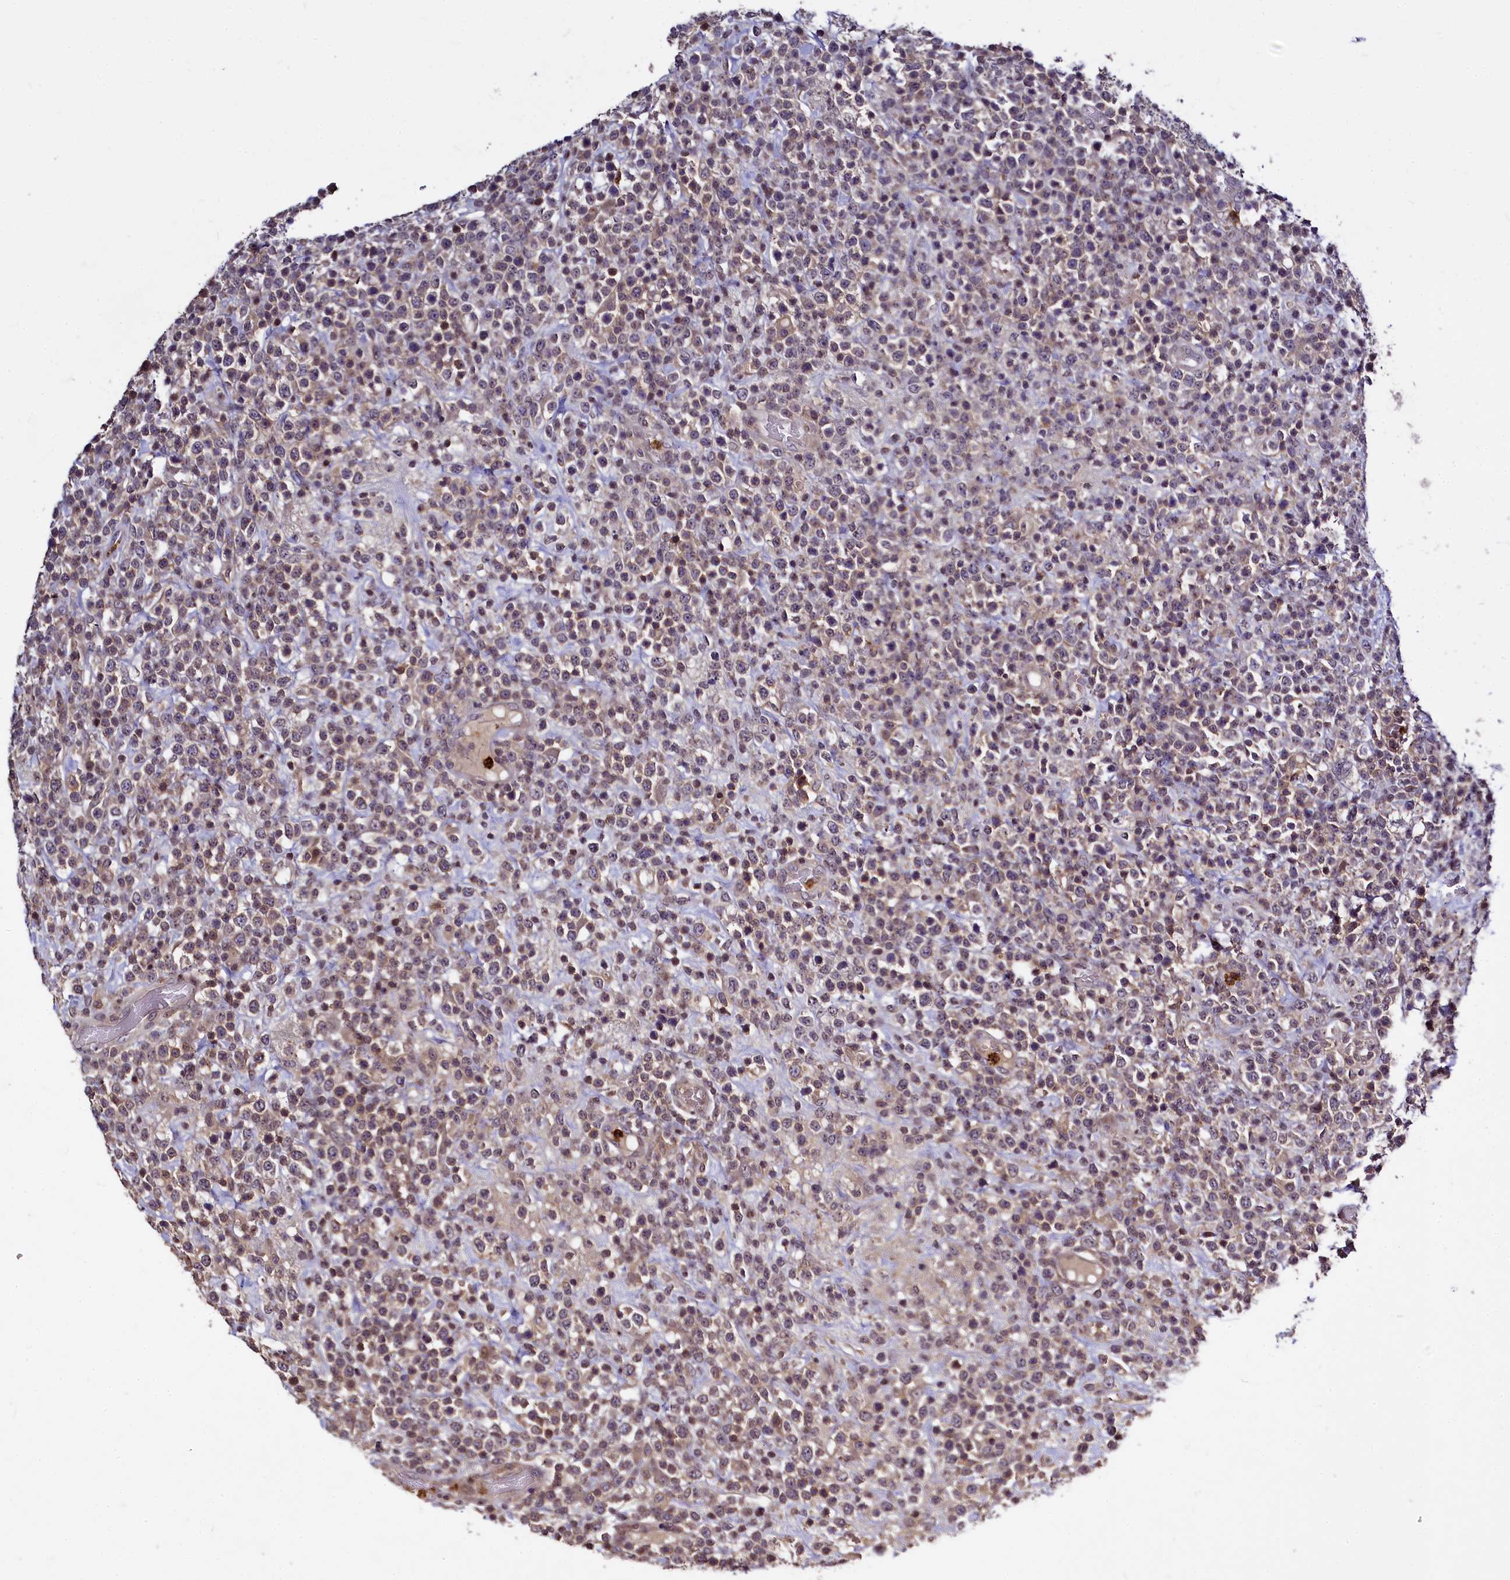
{"staining": {"intensity": "weak", "quantity": ">75%", "location": "cytoplasmic/membranous"}, "tissue": "lymphoma", "cell_type": "Tumor cells", "image_type": "cancer", "snomed": [{"axis": "morphology", "description": "Malignant lymphoma, non-Hodgkin's type, High grade"}, {"axis": "topography", "description": "Colon"}], "caption": "This image reveals IHC staining of human lymphoma, with low weak cytoplasmic/membranous positivity in about >75% of tumor cells.", "gene": "ATG101", "patient": {"sex": "female", "age": 53}}